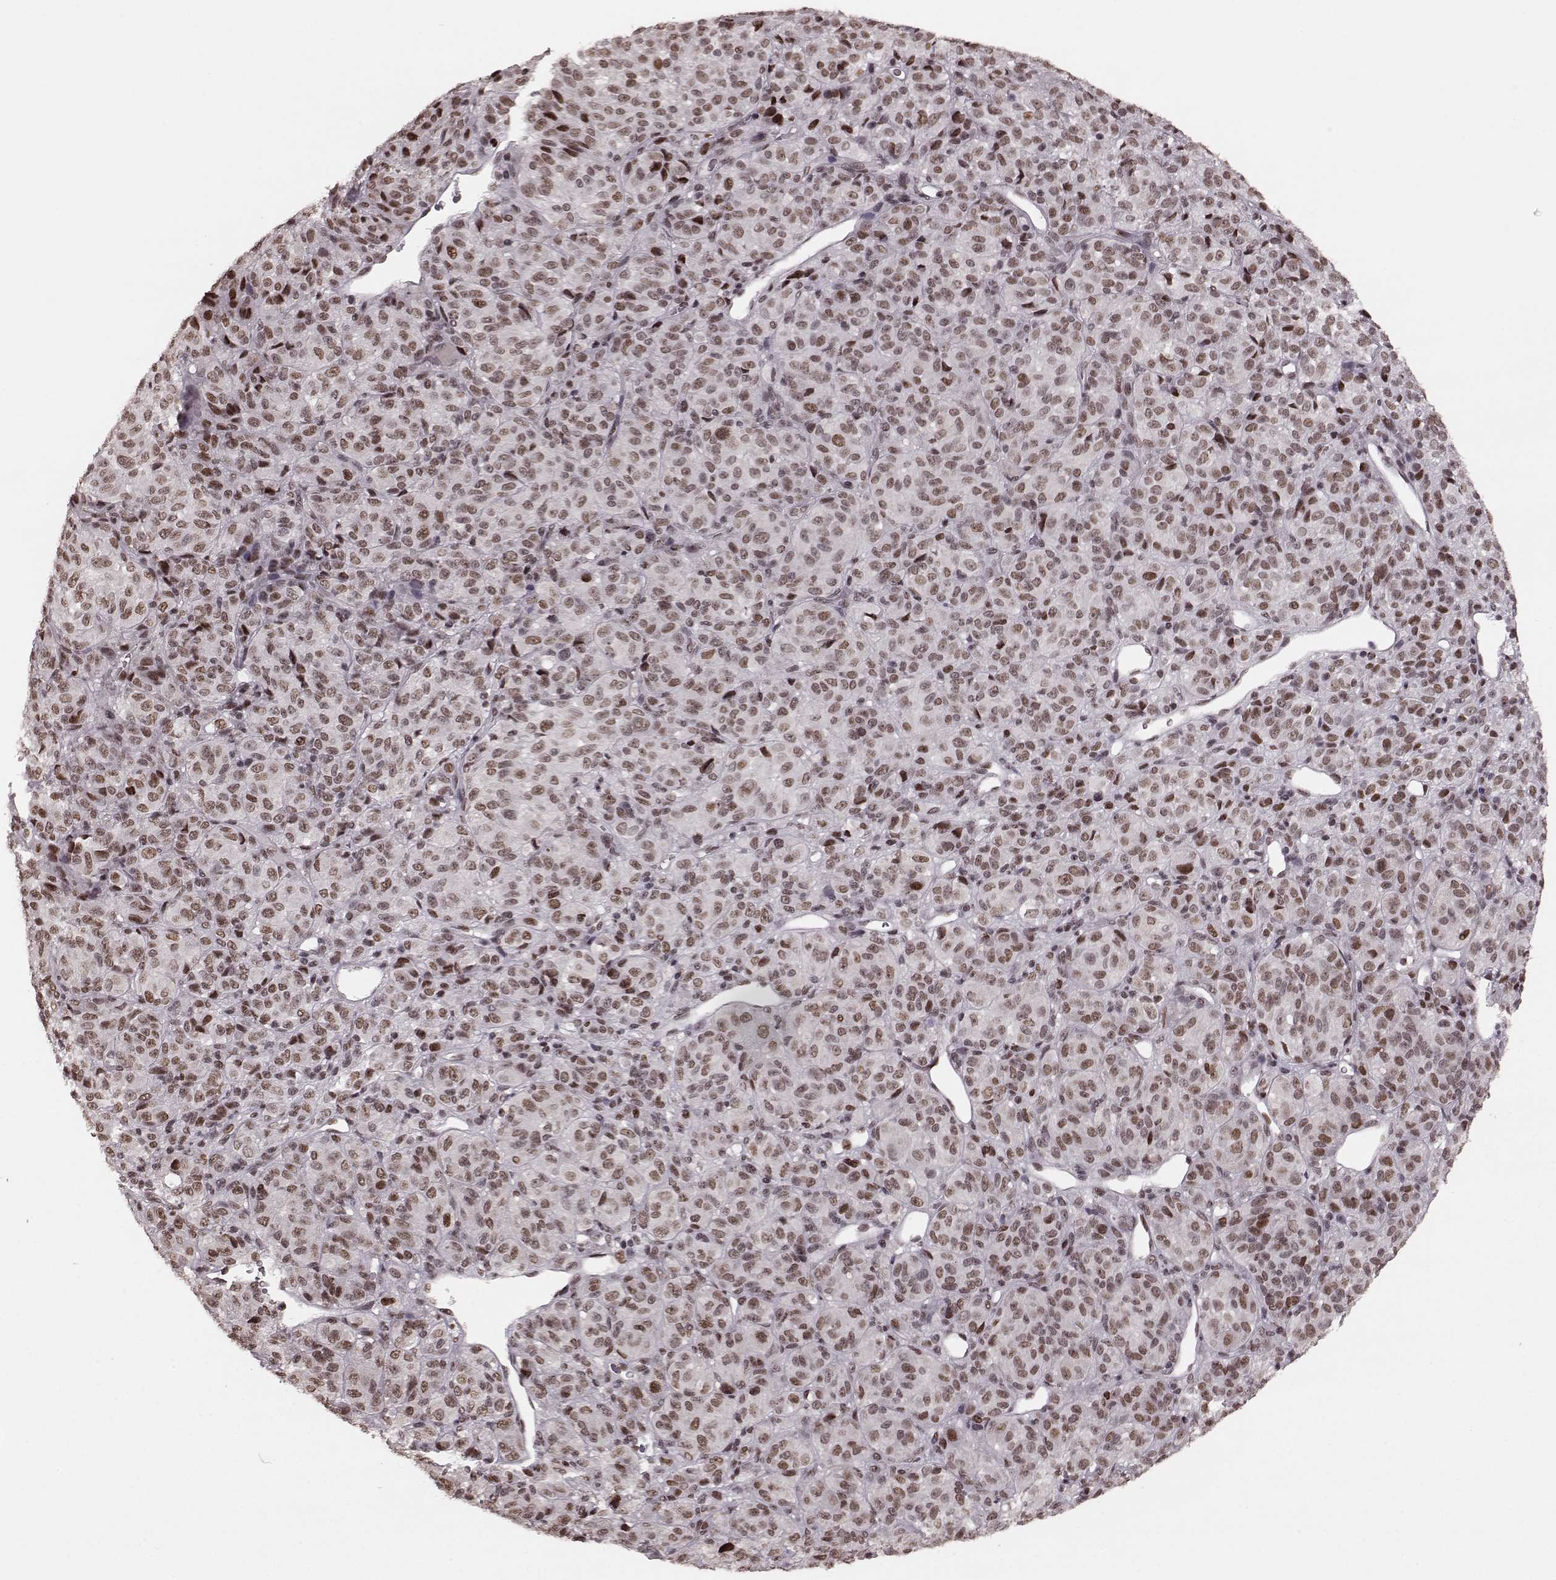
{"staining": {"intensity": "moderate", "quantity": ">75%", "location": "nuclear"}, "tissue": "melanoma", "cell_type": "Tumor cells", "image_type": "cancer", "snomed": [{"axis": "morphology", "description": "Malignant melanoma, Metastatic site"}, {"axis": "topography", "description": "Brain"}], "caption": "Immunohistochemistry (IHC) (DAB) staining of human malignant melanoma (metastatic site) displays moderate nuclear protein positivity in about >75% of tumor cells.", "gene": "NR2C1", "patient": {"sex": "female", "age": 56}}